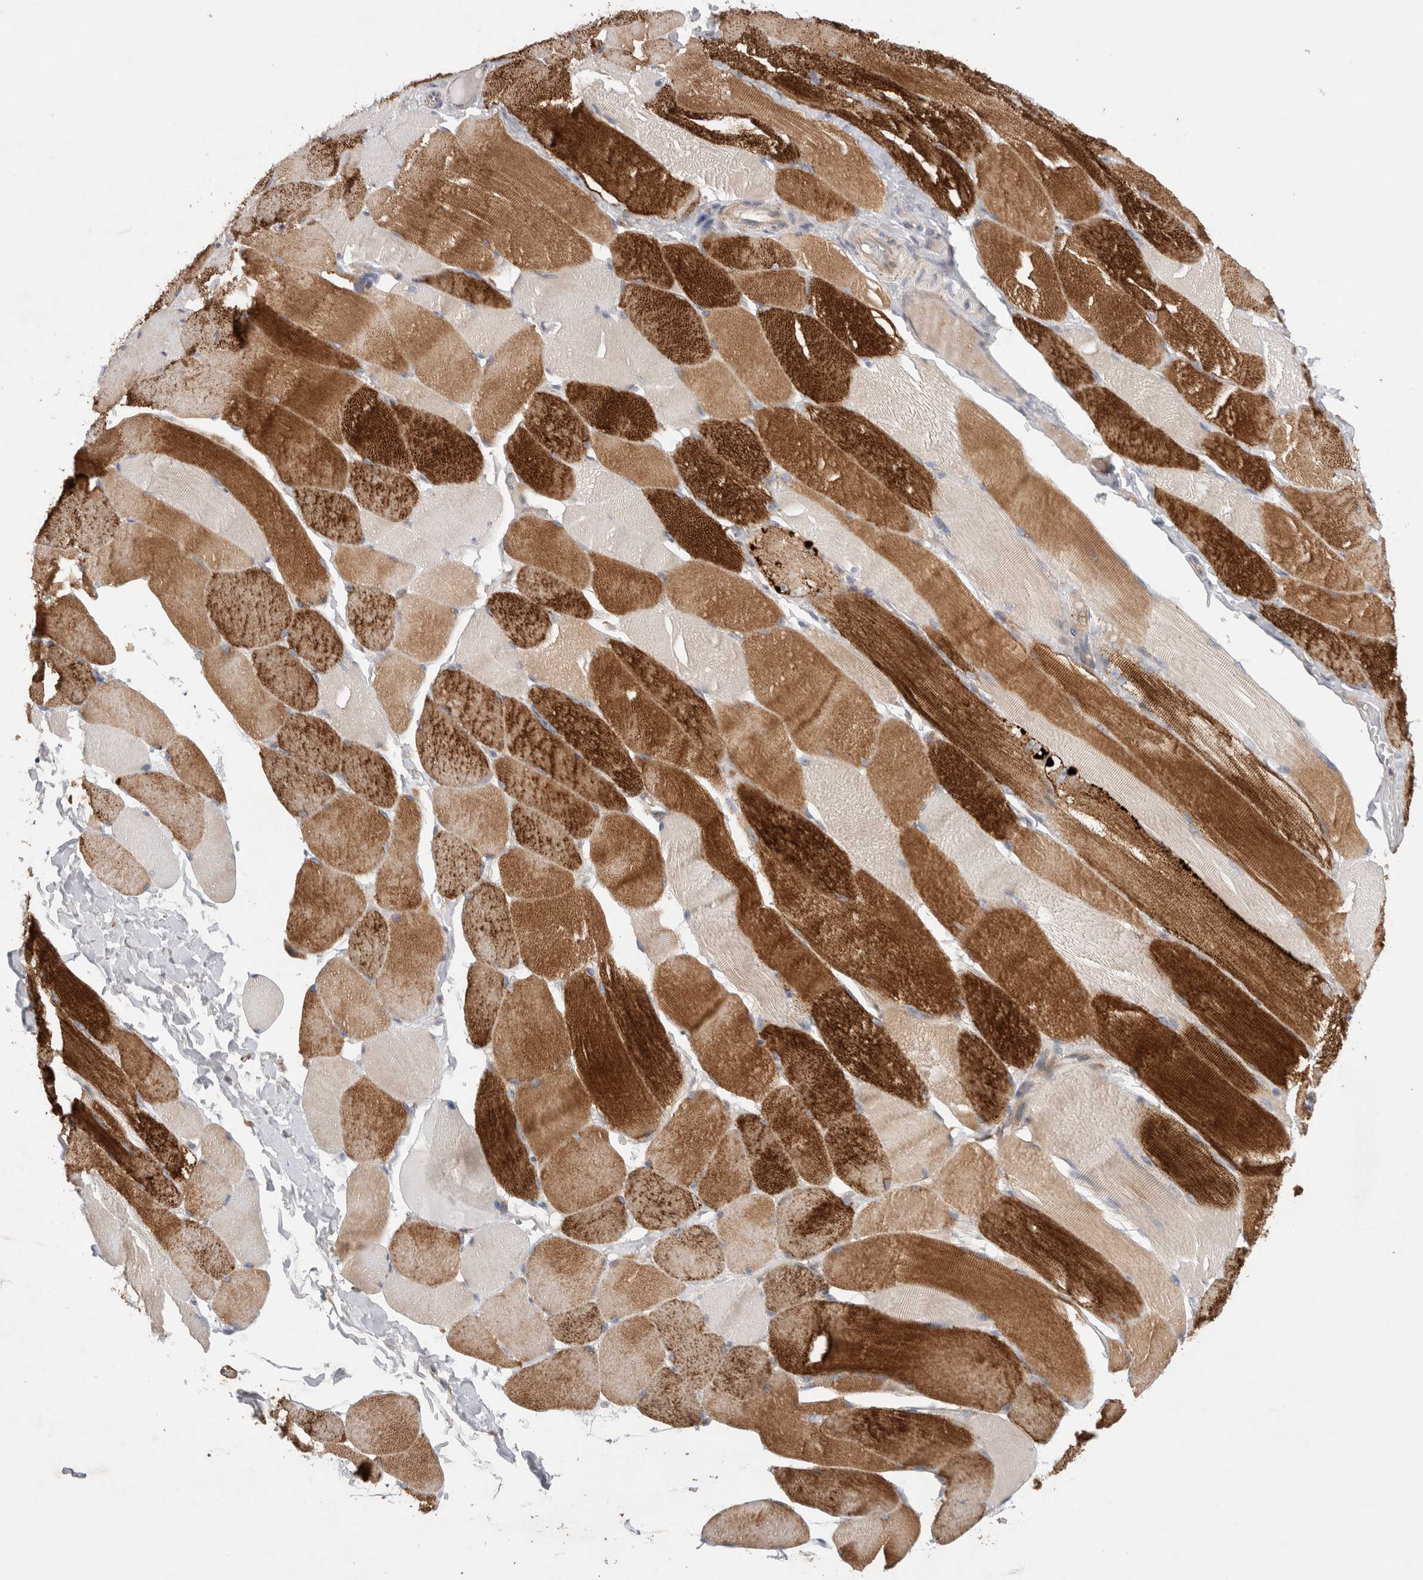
{"staining": {"intensity": "strong", "quantity": ">75%", "location": "cytoplasmic/membranous"}, "tissue": "skeletal muscle", "cell_type": "Myocytes", "image_type": "normal", "snomed": [{"axis": "morphology", "description": "Normal tissue, NOS"}, {"axis": "topography", "description": "Skin"}, {"axis": "topography", "description": "Skeletal muscle"}], "caption": "Immunohistochemistry (DAB) staining of benign skeletal muscle displays strong cytoplasmic/membranous protein positivity in approximately >75% of myocytes.", "gene": "TBC1D16", "patient": {"sex": "male", "age": 83}}